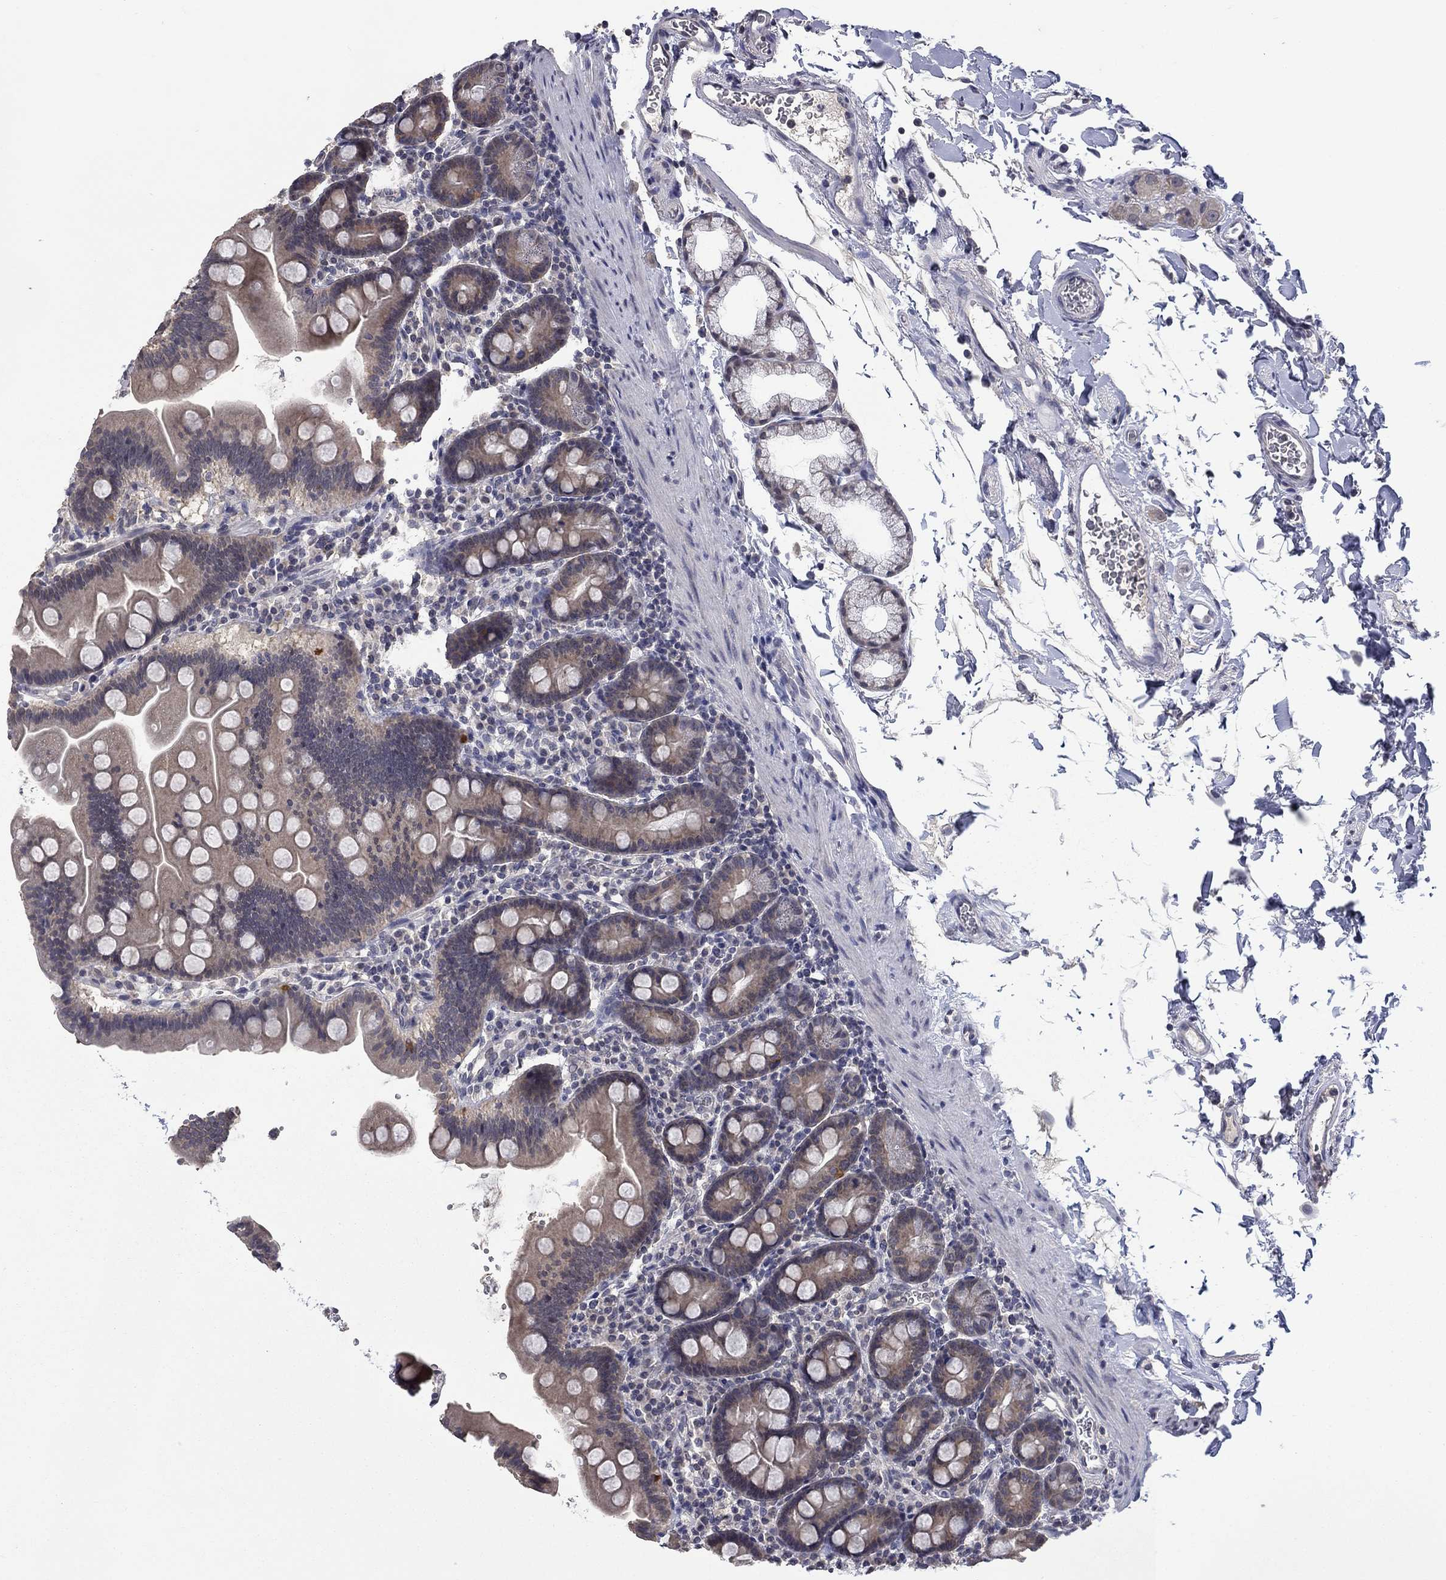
{"staining": {"intensity": "weak", "quantity": "<25%", "location": "cytoplasmic/membranous"}, "tissue": "duodenum", "cell_type": "Glandular cells", "image_type": "normal", "snomed": [{"axis": "morphology", "description": "Normal tissue, NOS"}, {"axis": "topography", "description": "Duodenum"}], "caption": "An image of duodenum stained for a protein displays no brown staining in glandular cells.", "gene": "SPATA33", "patient": {"sex": "male", "age": 59}}